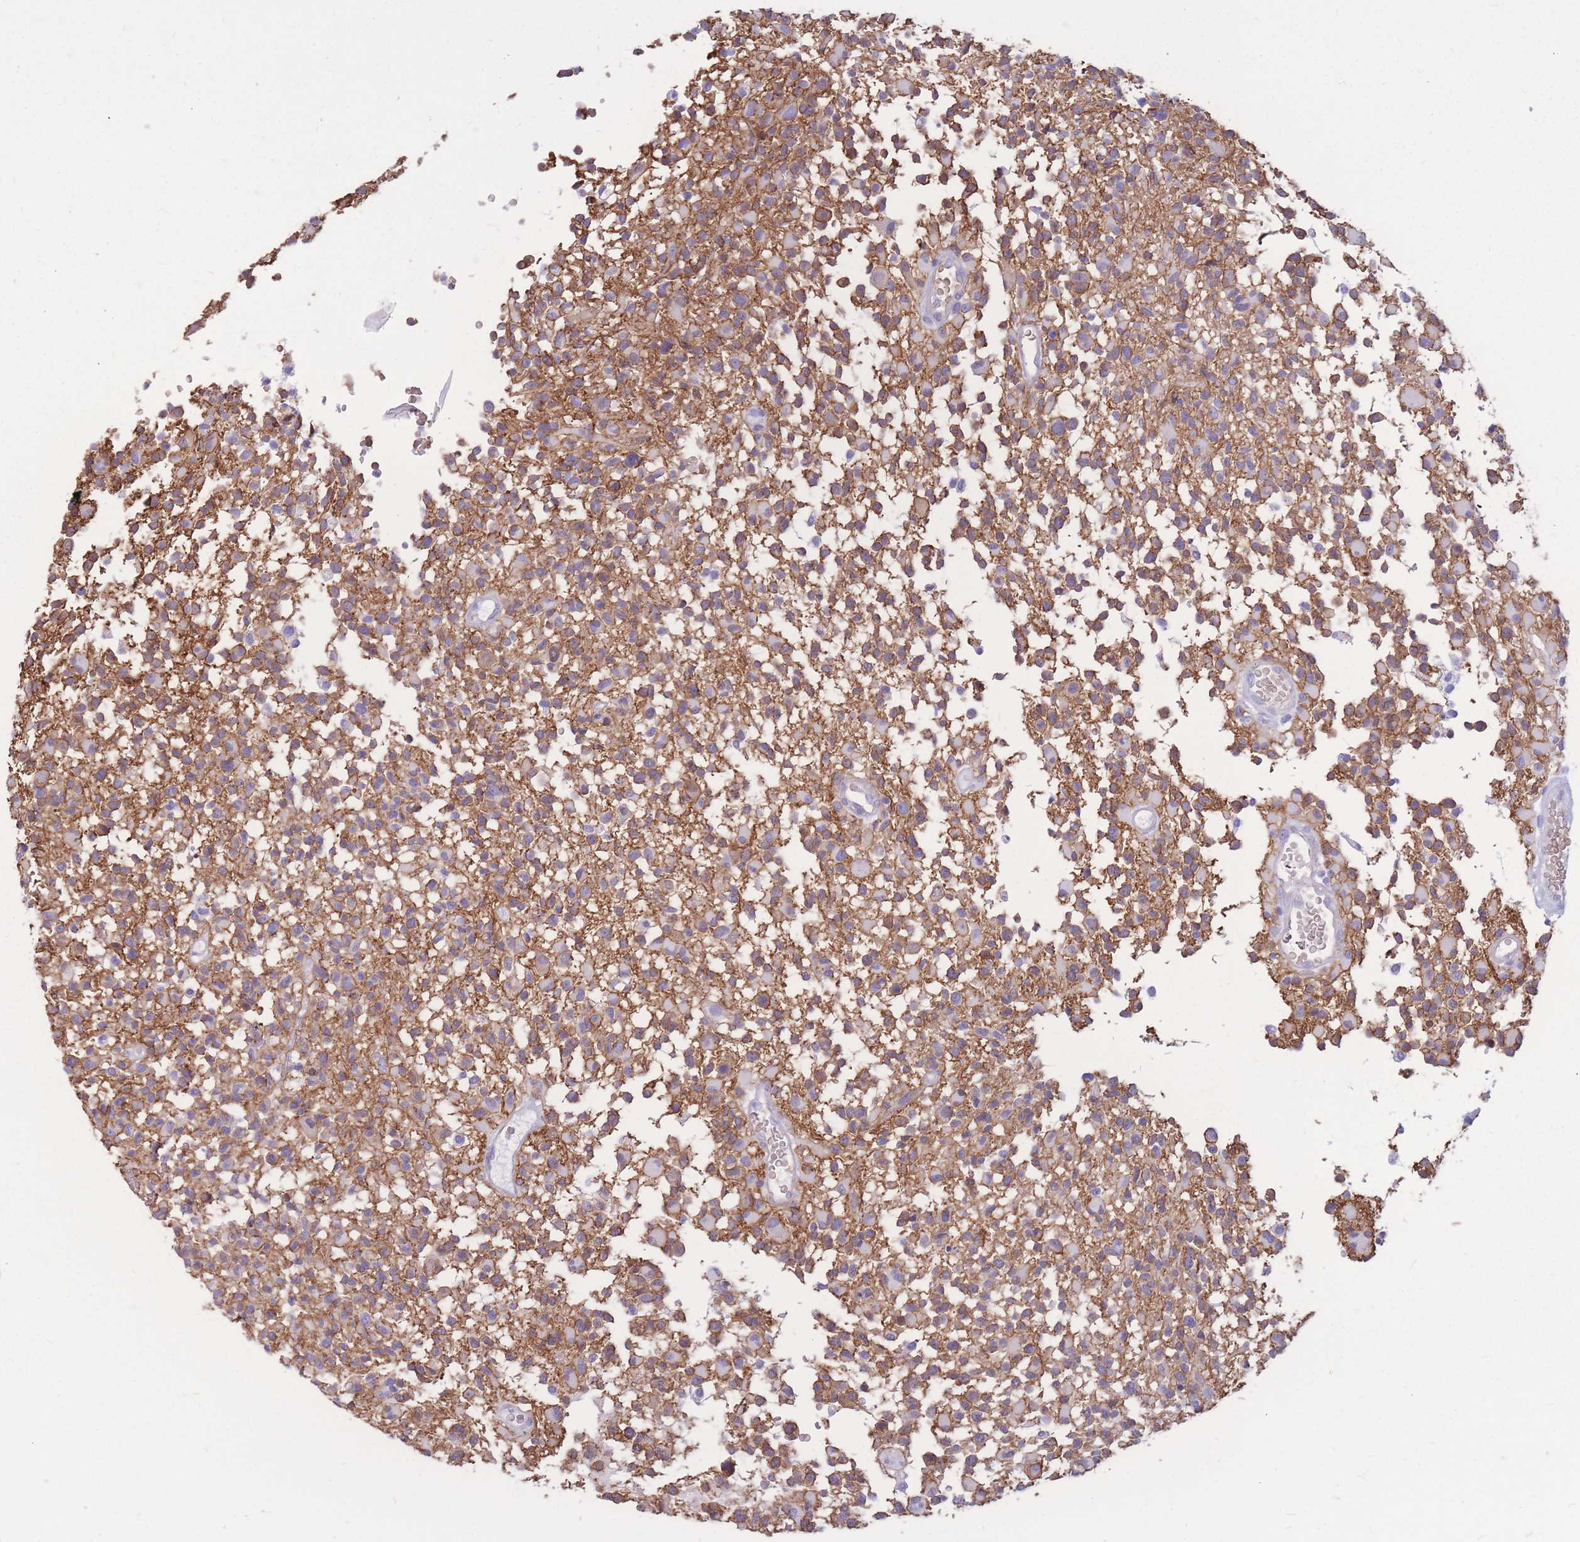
{"staining": {"intensity": "moderate", "quantity": ">75%", "location": "cytoplasmic/membranous"}, "tissue": "glioma", "cell_type": "Tumor cells", "image_type": "cancer", "snomed": [{"axis": "morphology", "description": "Glioma, malignant, High grade"}, {"axis": "morphology", "description": "Glioblastoma, NOS"}, {"axis": "topography", "description": "Brain"}], "caption": "A brown stain shows moderate cytoplasmic/membranous staining of a protein in human glioma tumor cells.", "gene": "ADD2", "patient": {"sex": "male", "age": 60}}